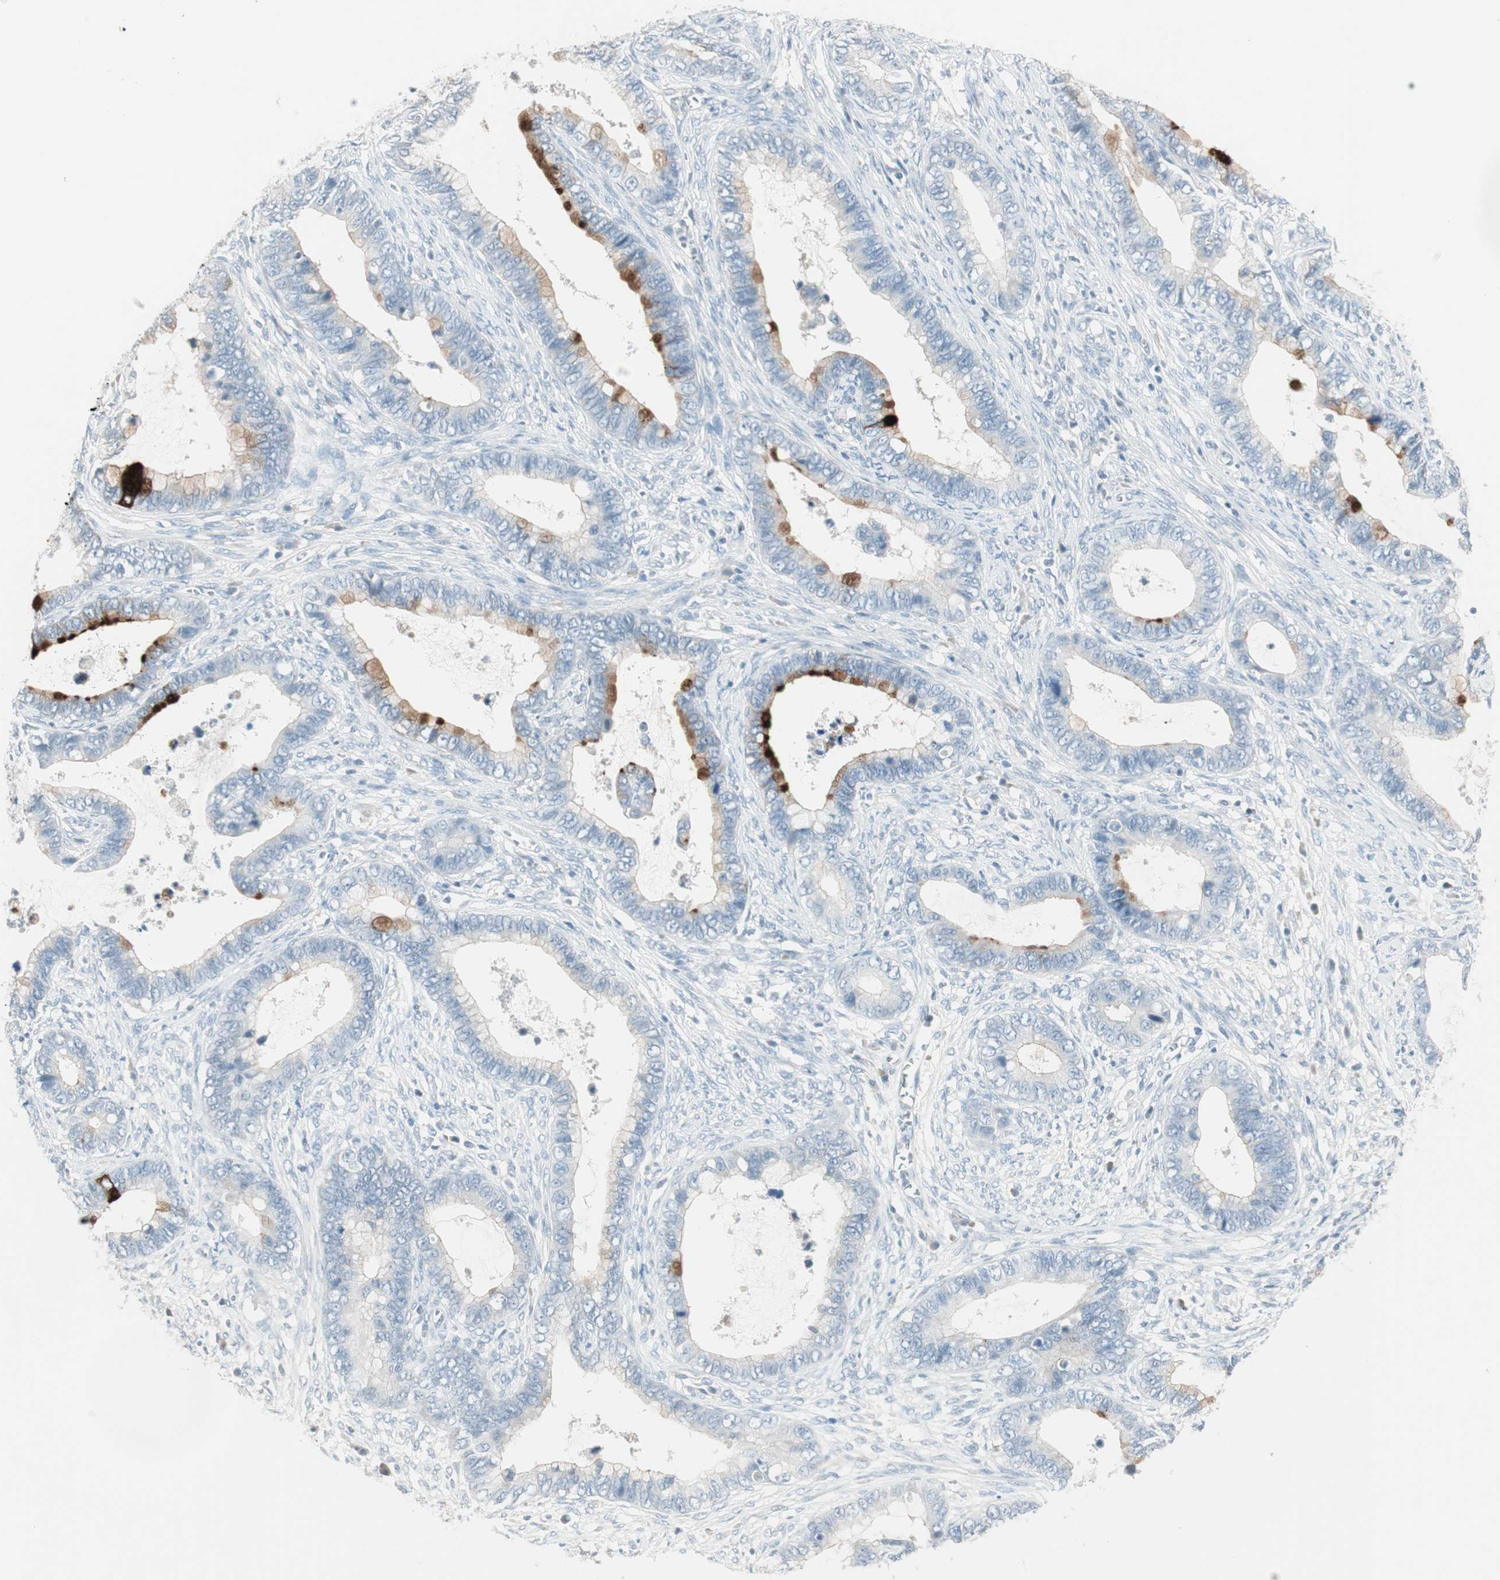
{"staining": {"intensity": "negative", "quantity": "none", "location": "none"}, "tissue": "cervical cancer", "cell_type": "Tumor cells", "image_type": "cancer", "snomed": [{"axis": "morphology", "description": "Adenocarcinoma, NOS"}, {"axis": "topography", "description": "Cervix"}], "caption": "IHC image of neoplastic tissue: cervical adenocarcinoma stained with DAB reveals no significant protein expression in tumor cells.", "gene": "ITLN2", "patient": {"sex": "female", "age": 44}}